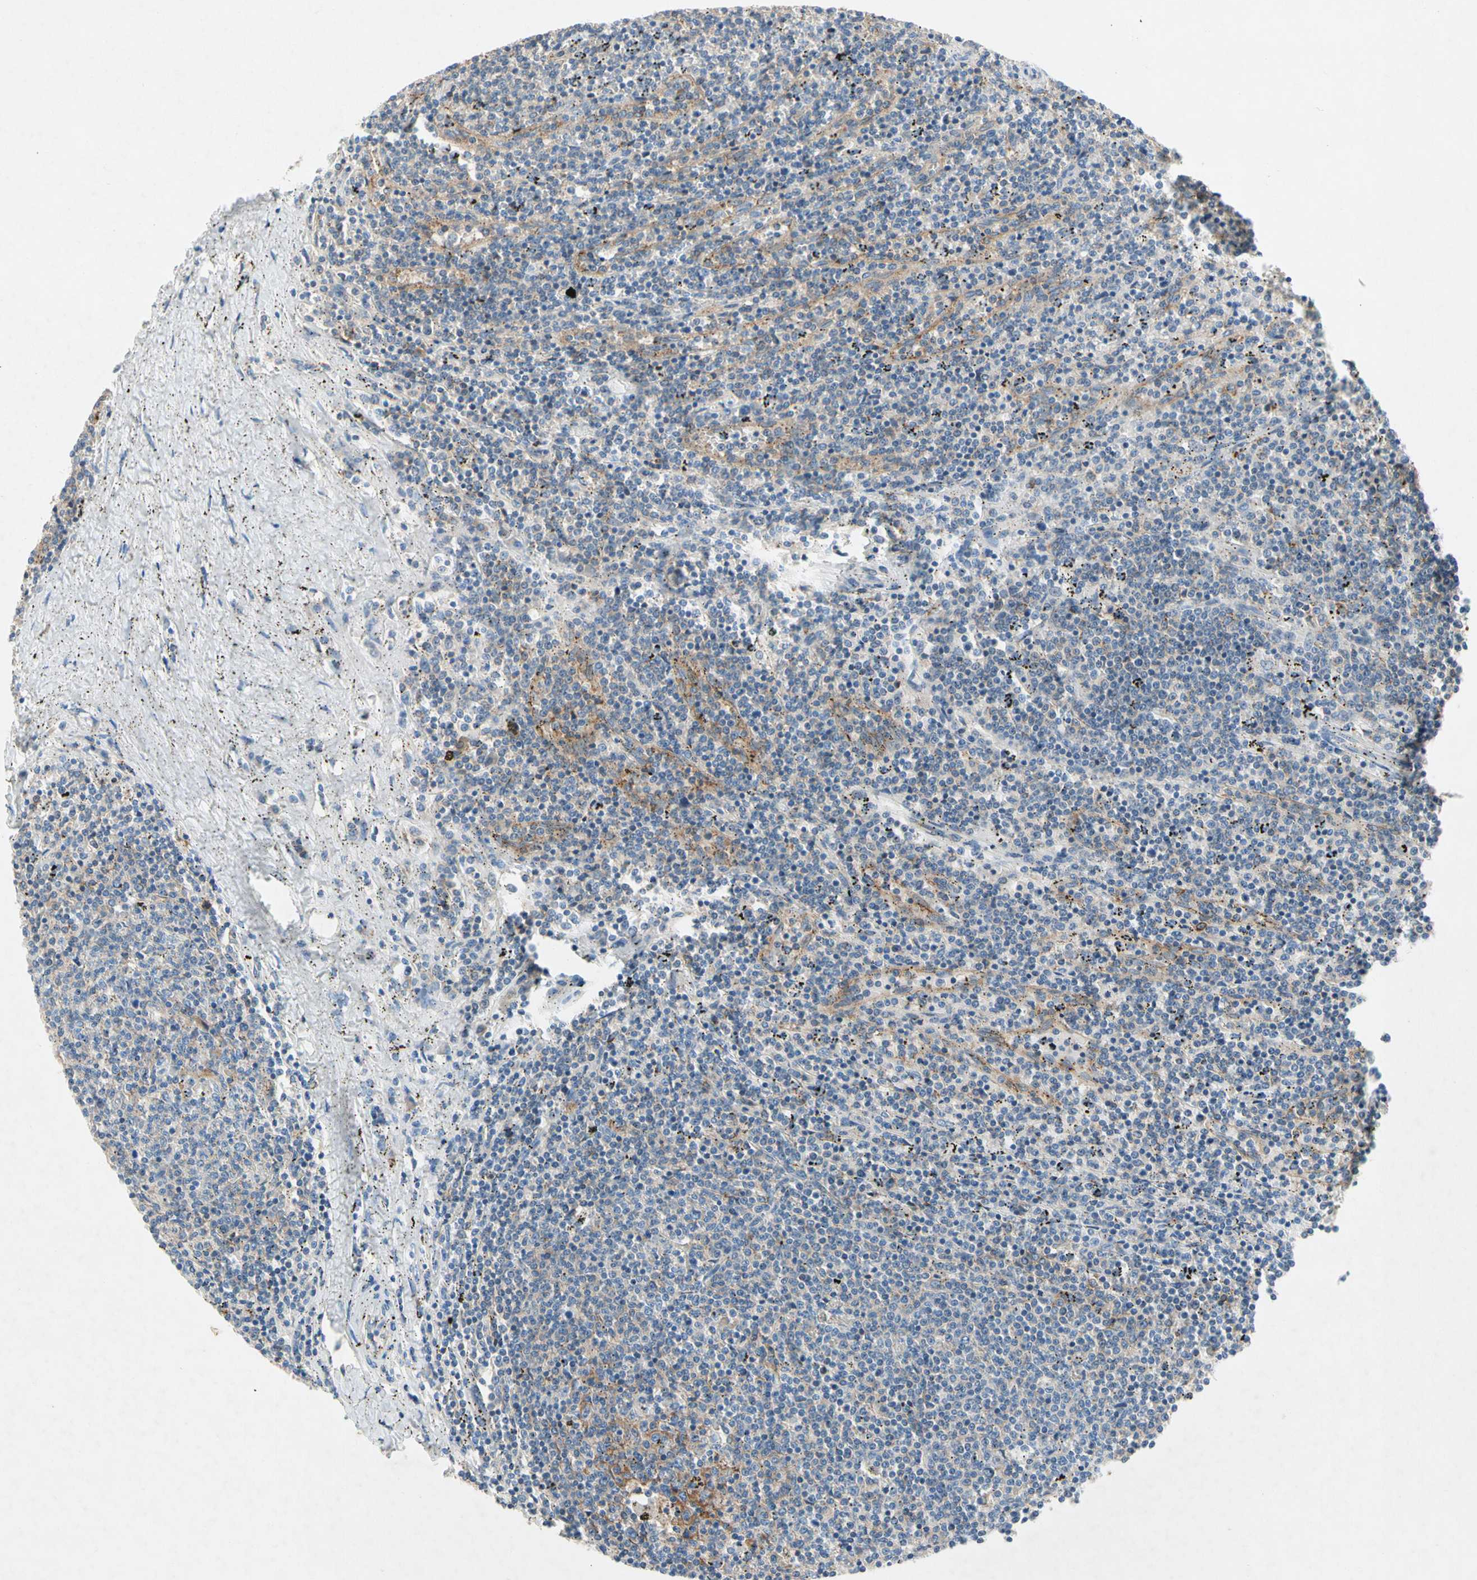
{"staining": {"intensity": "weak", "quantity": "<25%", "location": "cytoplasmic/membranous"}, "tissue": "lymphoma", "cell_type": "Tumor cells", "image_type": "cancer", "snomed": [{"axis": "morphology", "description": "Malignant lymphoma, non-Hodgkin's type, Low grade"}, {"axis": "topography", "description": "Spleen"}], "caption": "IHC histopathology image of lymphoma stained for a protein (brown), which displays no positivity in tumor cells.", "gene": "NDFIP2", "patient": {"sex": "female", "age": 50}}